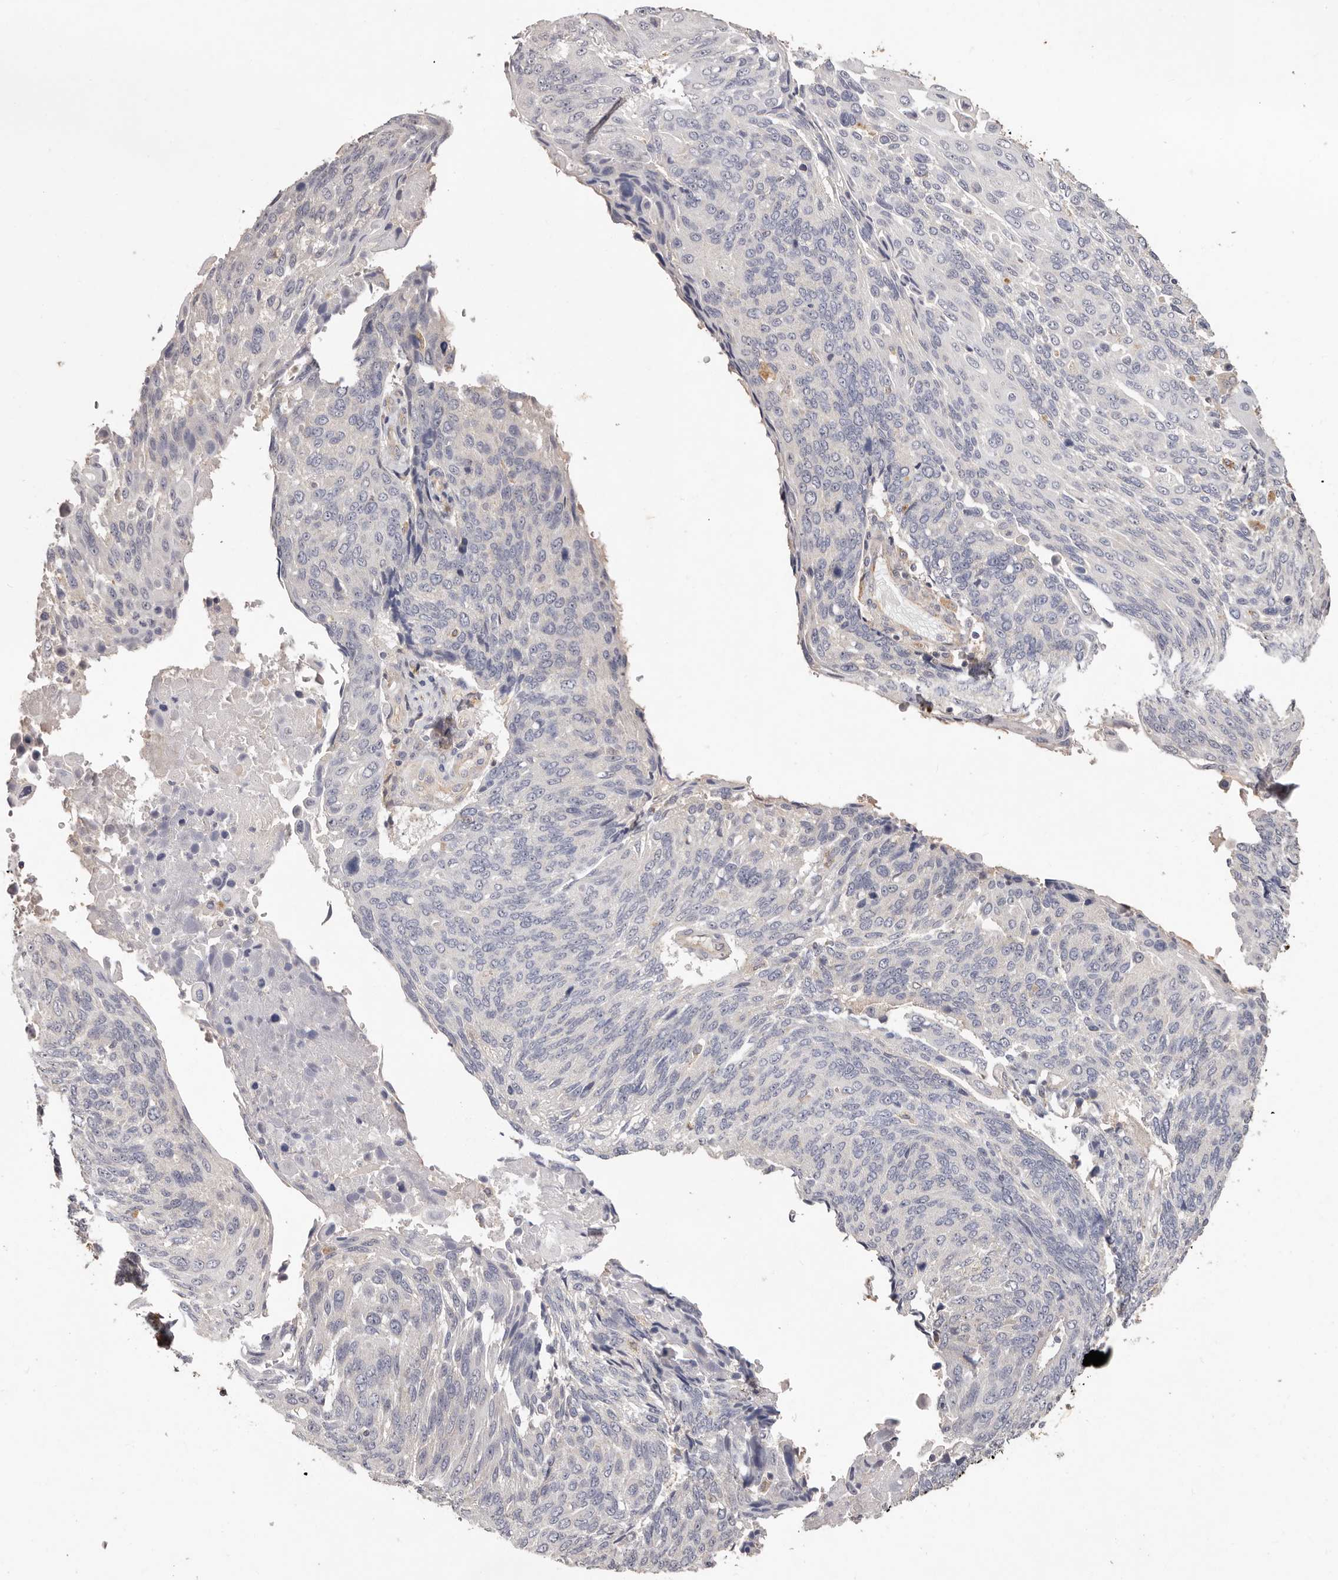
{"staining": {"intensity": "negative", "quantity": "none", "location": "none"}, "tissue": "lung cancer", "cell_type": "Tumor cells", "image_type": "cancer", "snomed": [{"axis": "morphology", "description": "Squamous cell carcinoma, NOS"}, {"axis": "topography", "description": "Lung"}], "caption": "Immunohistochemical staining of lung squamous cell carcinoma demonstrates no significant staining in tumor cells. The staining was performed using DAB (3,3'-diaminobenzidine) to visualize the protein expression in brown, while the nuclei were stained in blue with hematoxylin (Magnification: 20x).", "gene": "THBS3", "patient": {"sex": "male", "age": 66}}